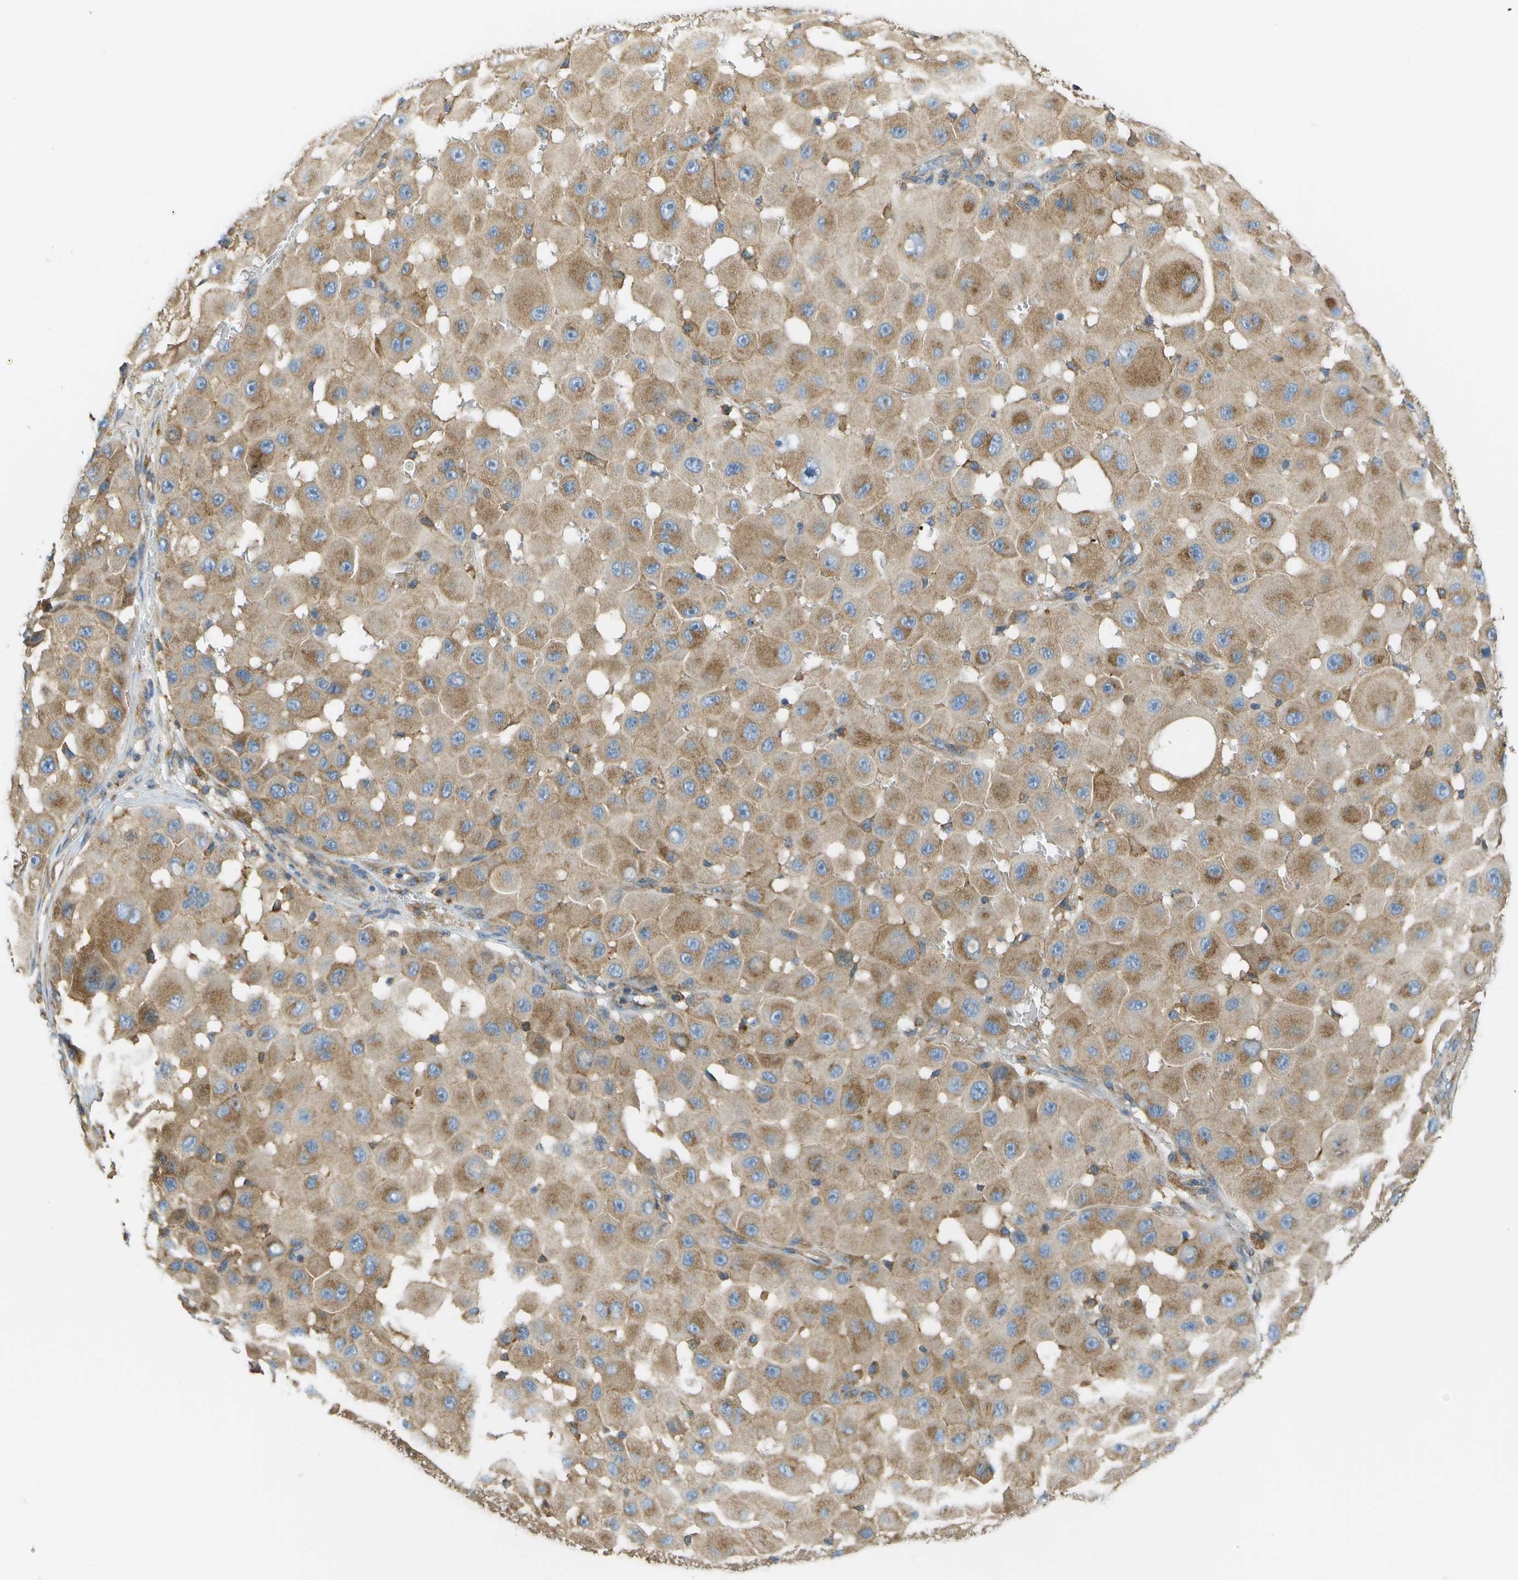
{"staining": {"intensity": "moderate", "quantity": ">75%", "location": "cytoplasmic/membranous"}, "tissue": "melanoma", "cell_type": "Tumor cells", "image_type": "cancer", "snomed": [{"axis": "morphology", "description": "Malignant melanoma, NOS"}, {"axis": "topography", "description": "Skin"}], "caption": "A brown stain shows moderate cytoplasmic/membranous expression of a protein in melanoma tumor cells. (Brightfield microscopy of DAB IHC at high magnification).", "gene": "CLTC", "patient": {"sex": "female", "age": 81}}